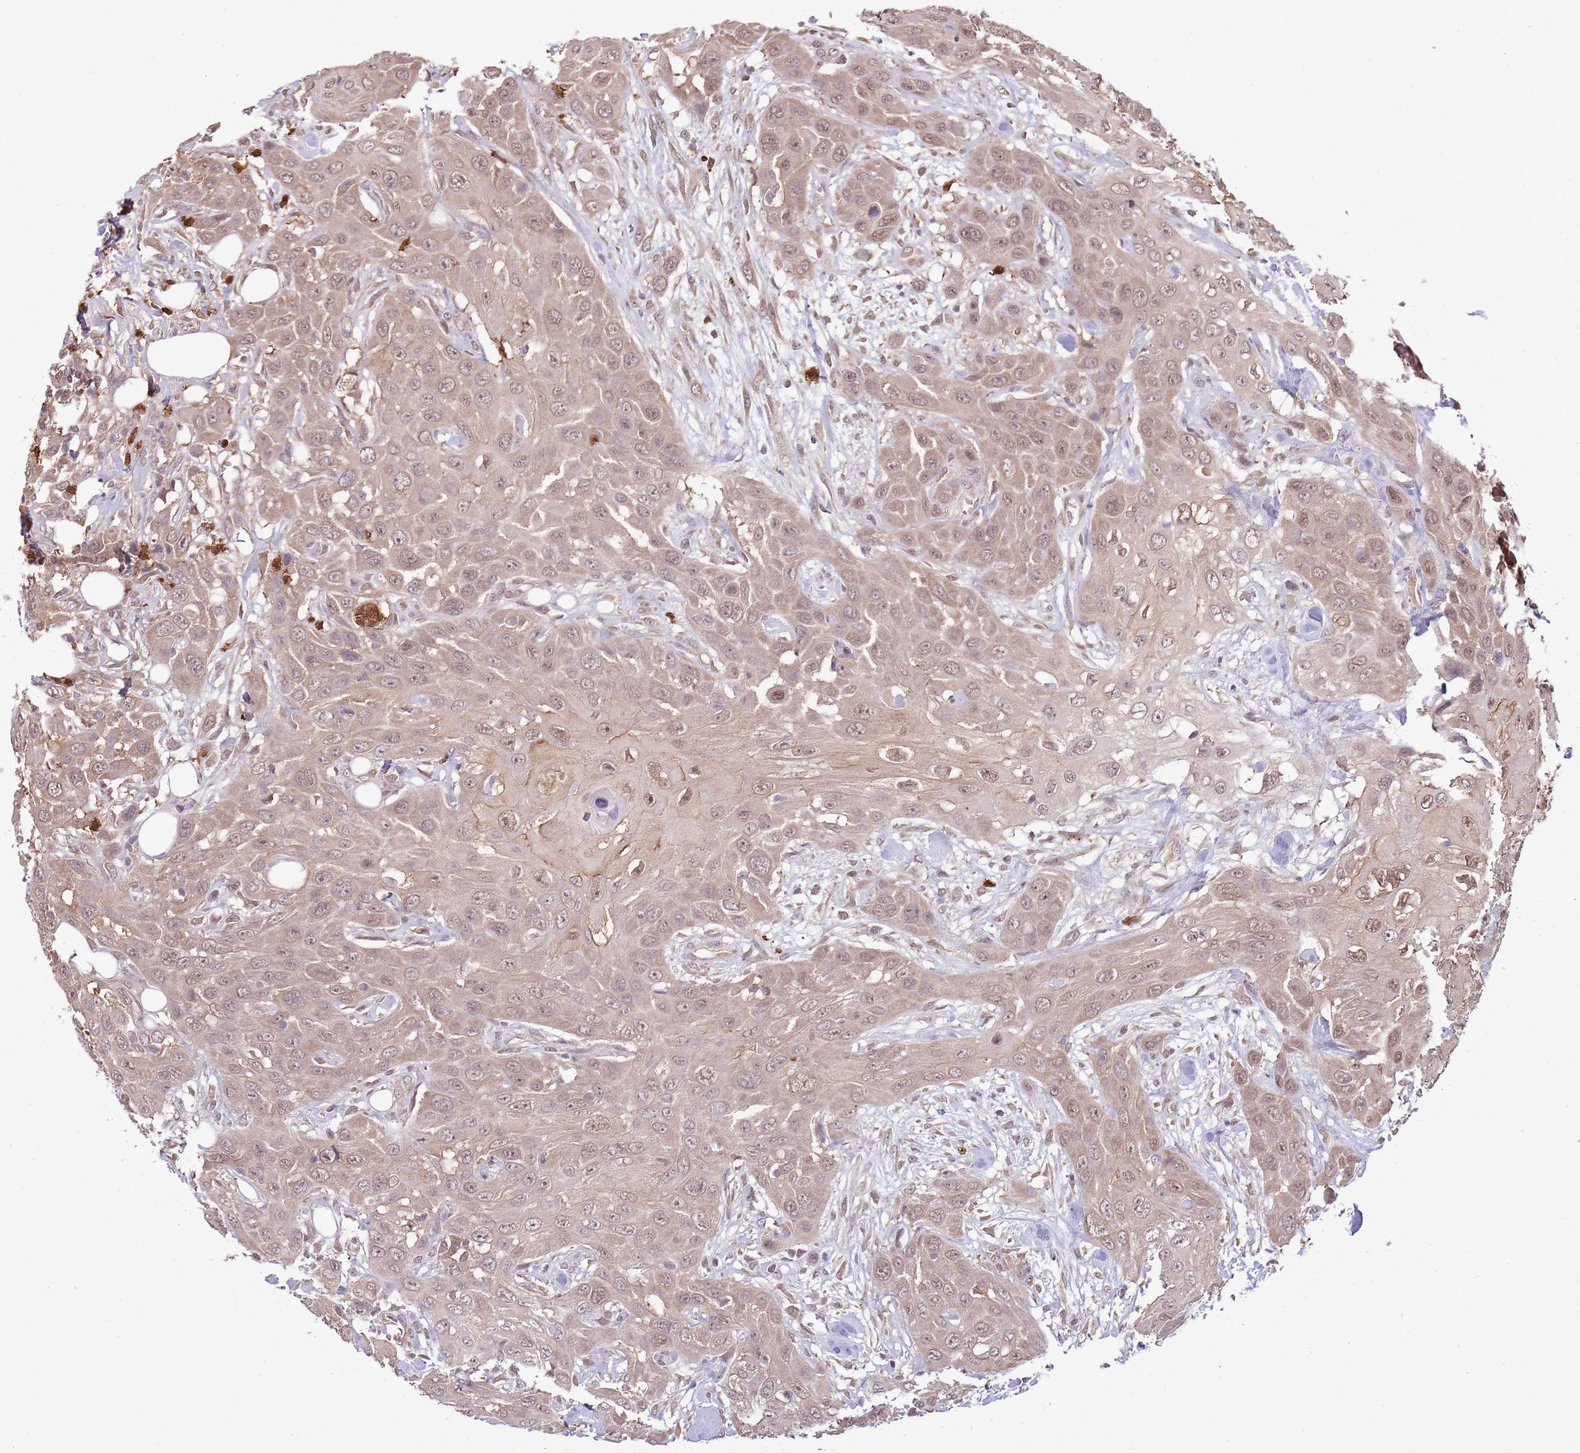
{"staining": {"intensity": "weak", "quantity": ">75%", "location": "cytoplasmic/membranous,nuclear"}, "tissue": "head and neck cancer", "cell_type": "Tumor cells", "image_type": "cancer", "snomed": [{"axis": "morphology", "description": "Squamous cell carcinoma, NOS"}, {"axis": "topography", "description": "Head-Neck"}], "caption": "High-magnification brightfield microscopy of head and neck cancer (squamous cell carcinoma) stained with DAB (brown) and counterstained with hematoxylin (blue). tumor cells exhibit weak cytoplasmic/membranous and nuclear staining is appreciated in about>75% of cells.", "gene": "AMIGO1", "patient": {"sex": "male", "age": 81}}